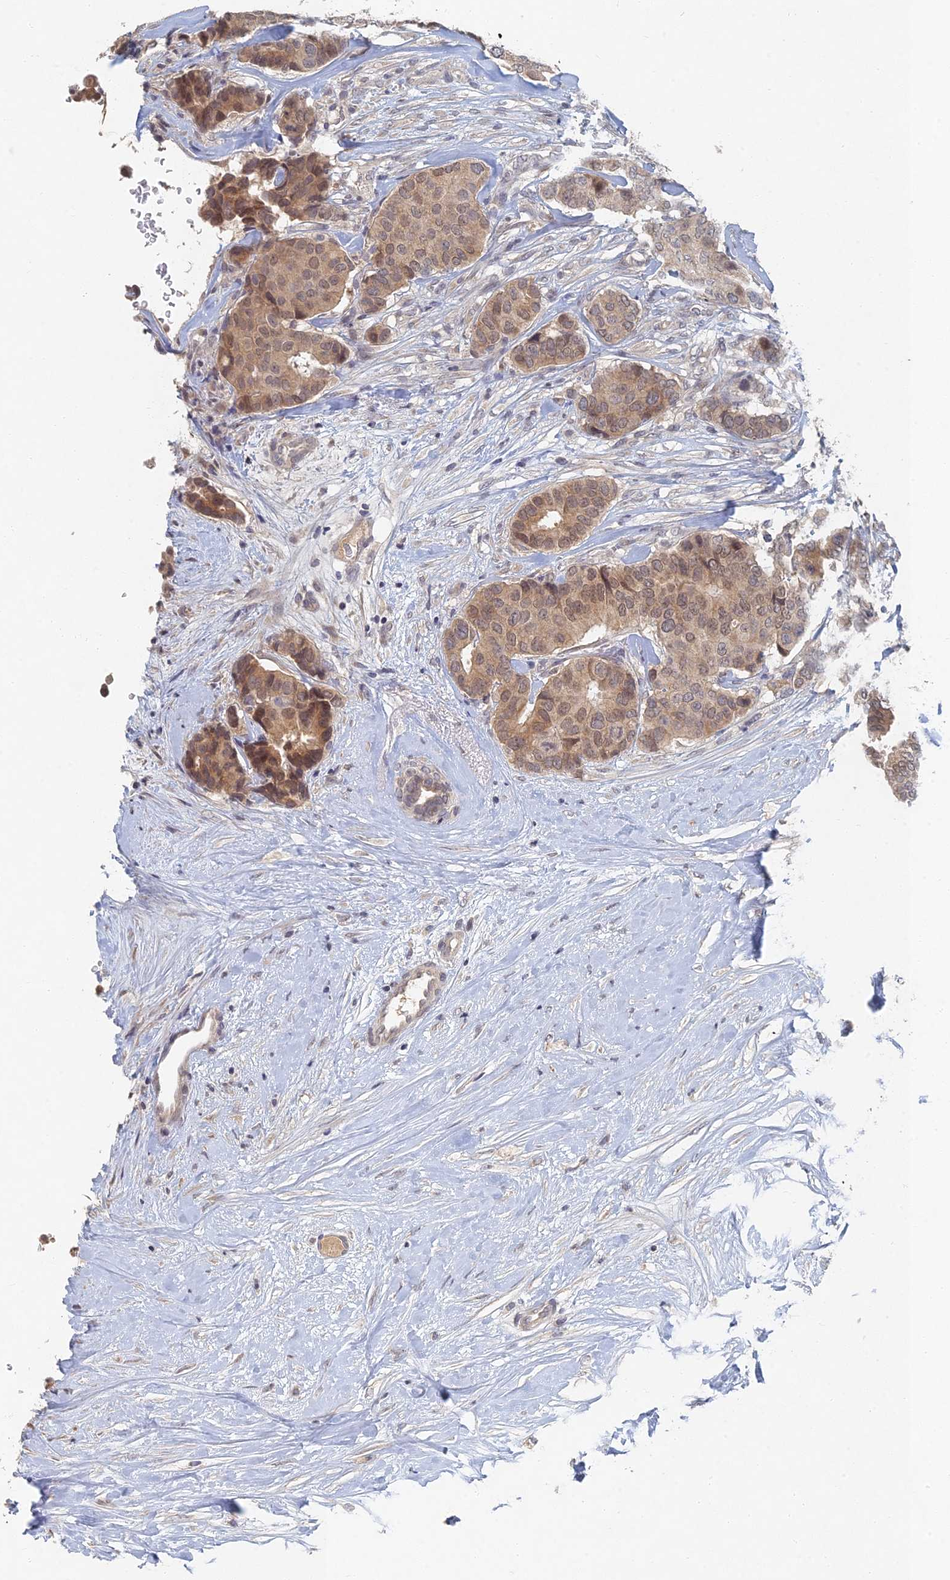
{"staining": {"intensity": "weak", "quantity": ">75%", "location": "cytoplasmic/membranous,nuclear"}, "tissue": "breast cancer", "cell_type": "Tumor cells", "image_type": "cancer", "snomed": [{"axis": "morphology", "description": "Duct carcinoma"}, {"axis": "topography", "description": "Breast"}], "caption": "Brown immunohistochemical staining in human breast cancer (intraductal carcinoma) reveals weak cytoplasmic/membranous and nuclear expression in about >75% of tumor cells.", "gene": "GNA15", "patient": {"sex": "female", "age": 75}}